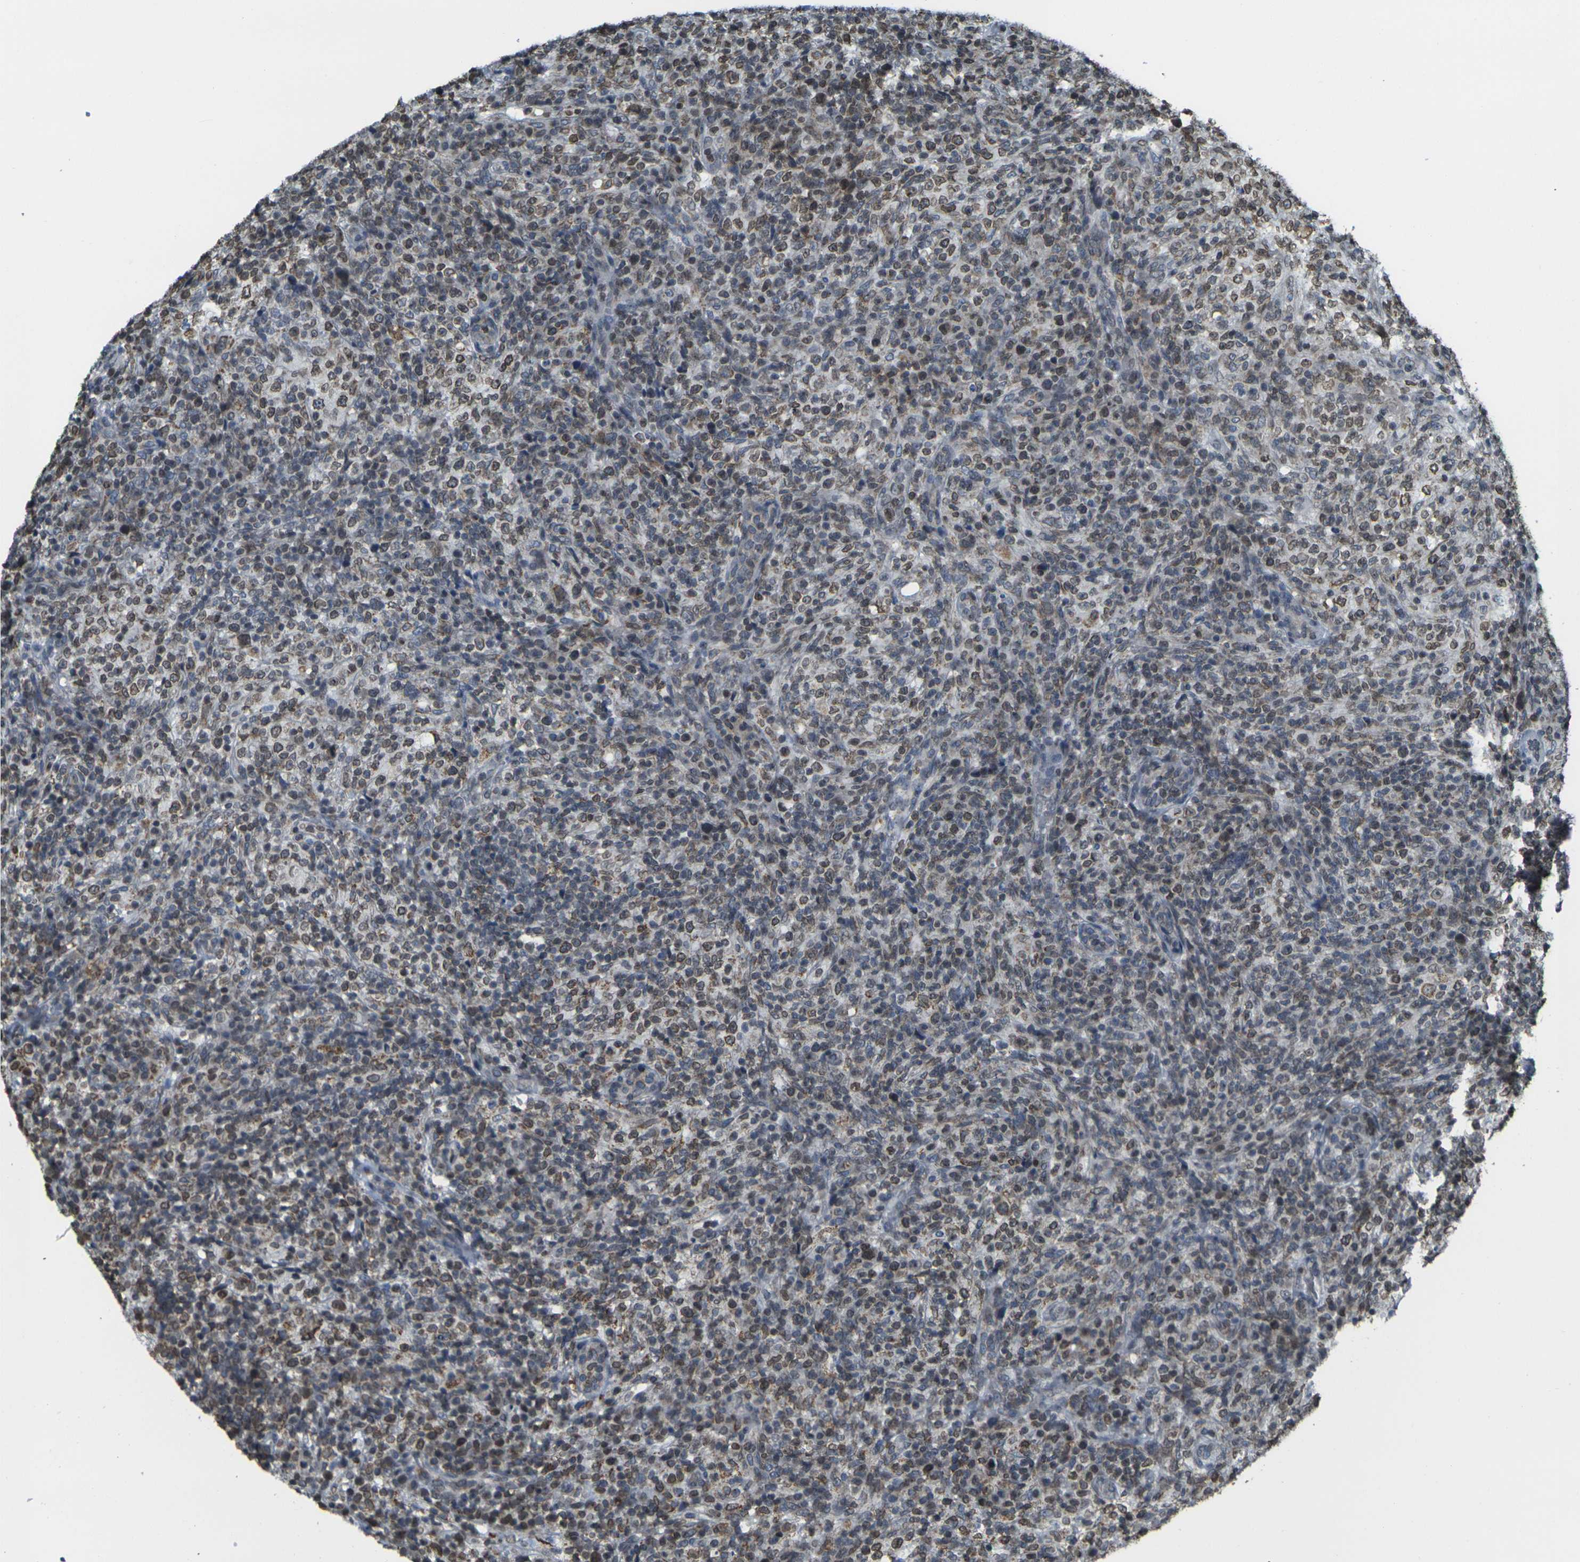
{"staining": {"intensity": "moderate", "quantity": ">75%", "location": "nuclear"}, "tissue": "lymphoma", "cell_type": "Tumor cells", "image_type": "cancer", "snomed": [{"axis": "morphology", "description": "Malignant lymphoma, non-Hodgkin's type, High grade"}, {"axis": "topography", "description": "Lymph node"}], "caption": "DAB immunohistochemical staining of lymphoma exhibits moderate nuclear protein staining in about >75% of tumor cells. (DAB (3,3'-diaminobenzidine) = brown stain, brightfield microscopy at high magnification).", "gene": "BRDT", "patient": {"sex": "female", "age": 76}}